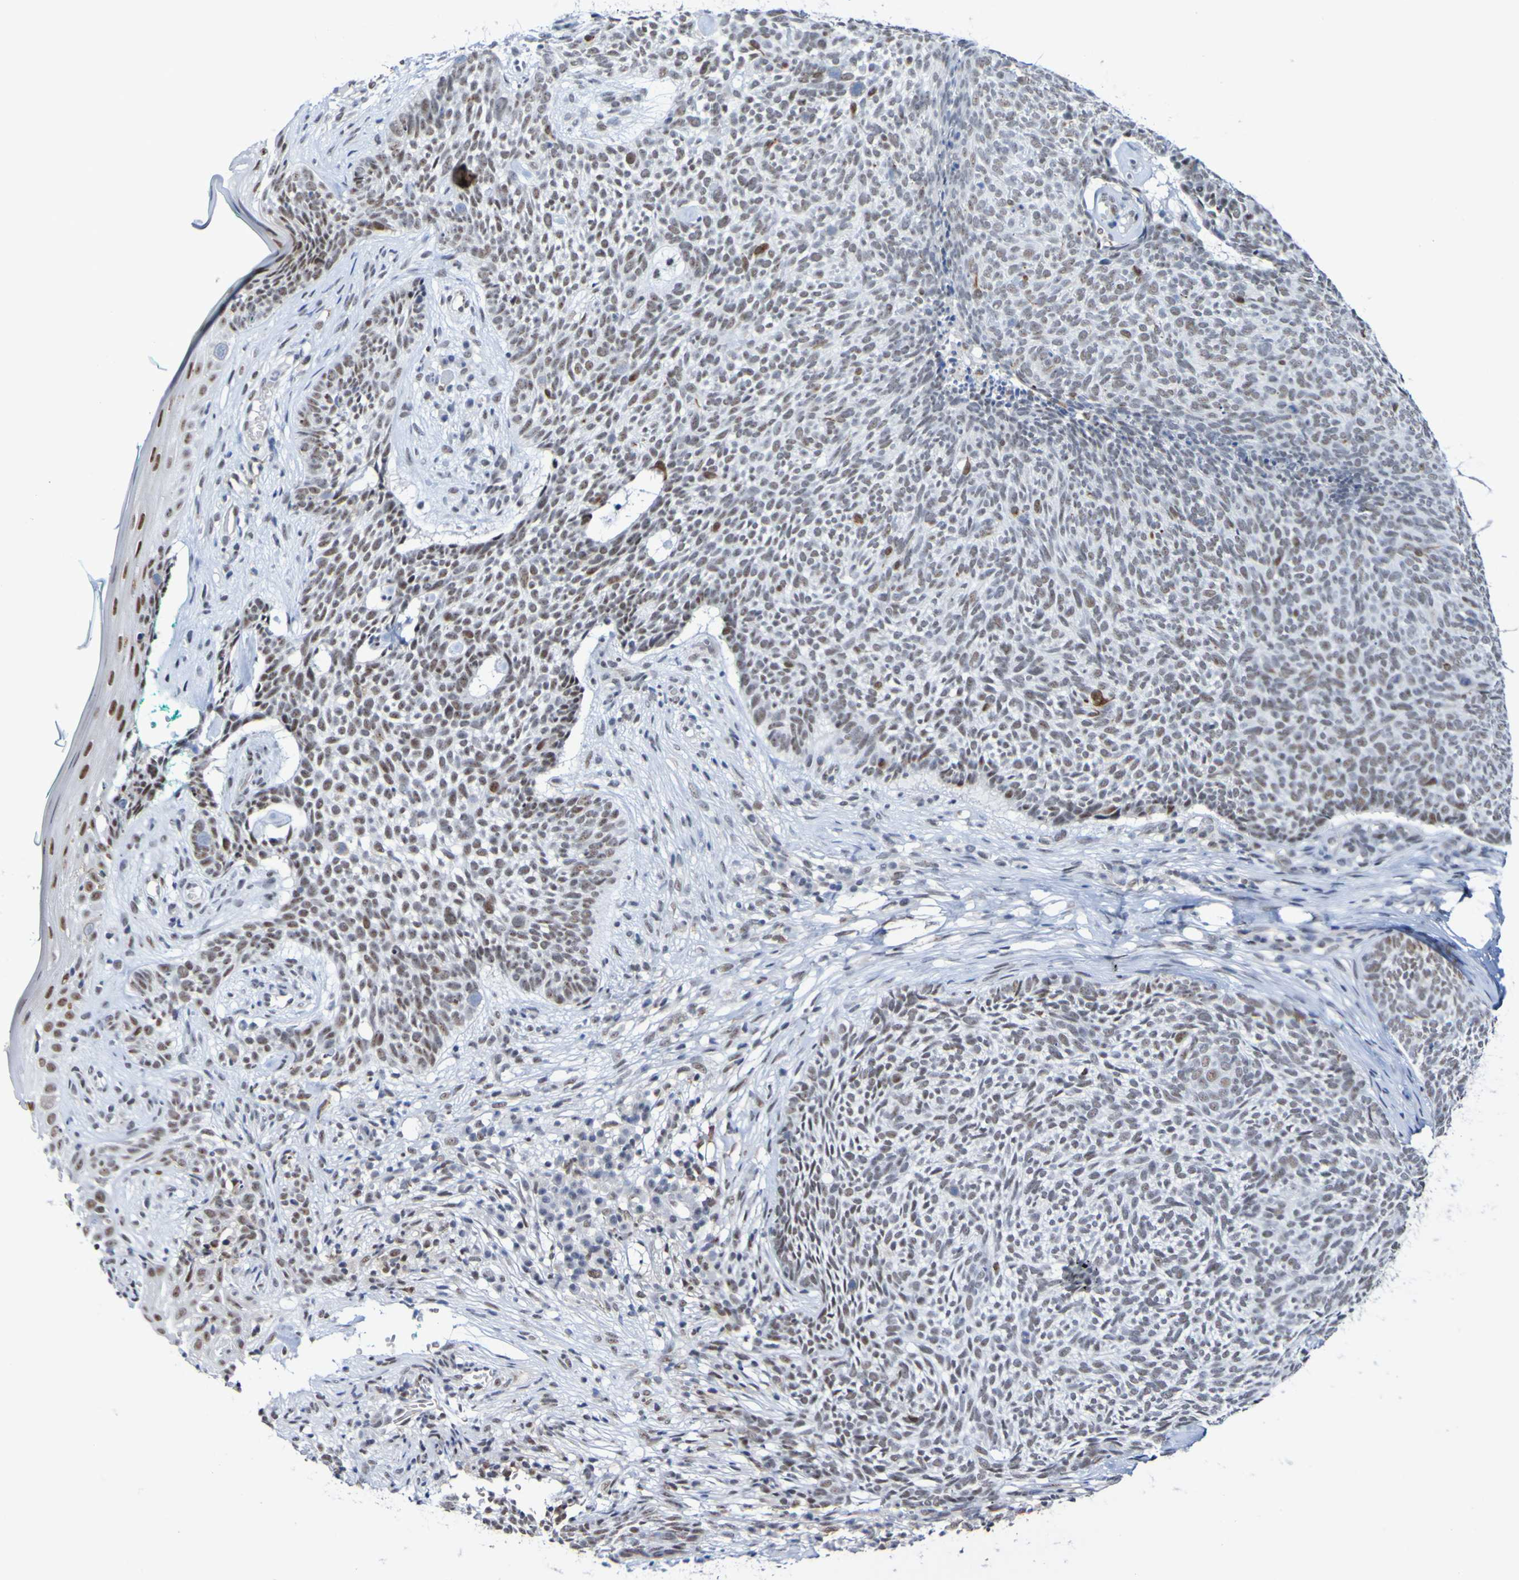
{"staining": {"intensity": "weak", "quantity": ">75%", "location": "nuclear"}, "tissue": "skin cancer", "cell_type": "Tumor cells", "image_type": "cancer", "snomed": [{"axis": "morphology", "description": "Basal cell carcinoma"}, {"axis": "topography", "description": "Skin"}], "caption": "This is a micrograph of IHC staining of skin cancer, which shows weak staining in the nuclear of tumor cells.", "gene": "CDC5L", "patient": {"sex": "female", "age": 84}}